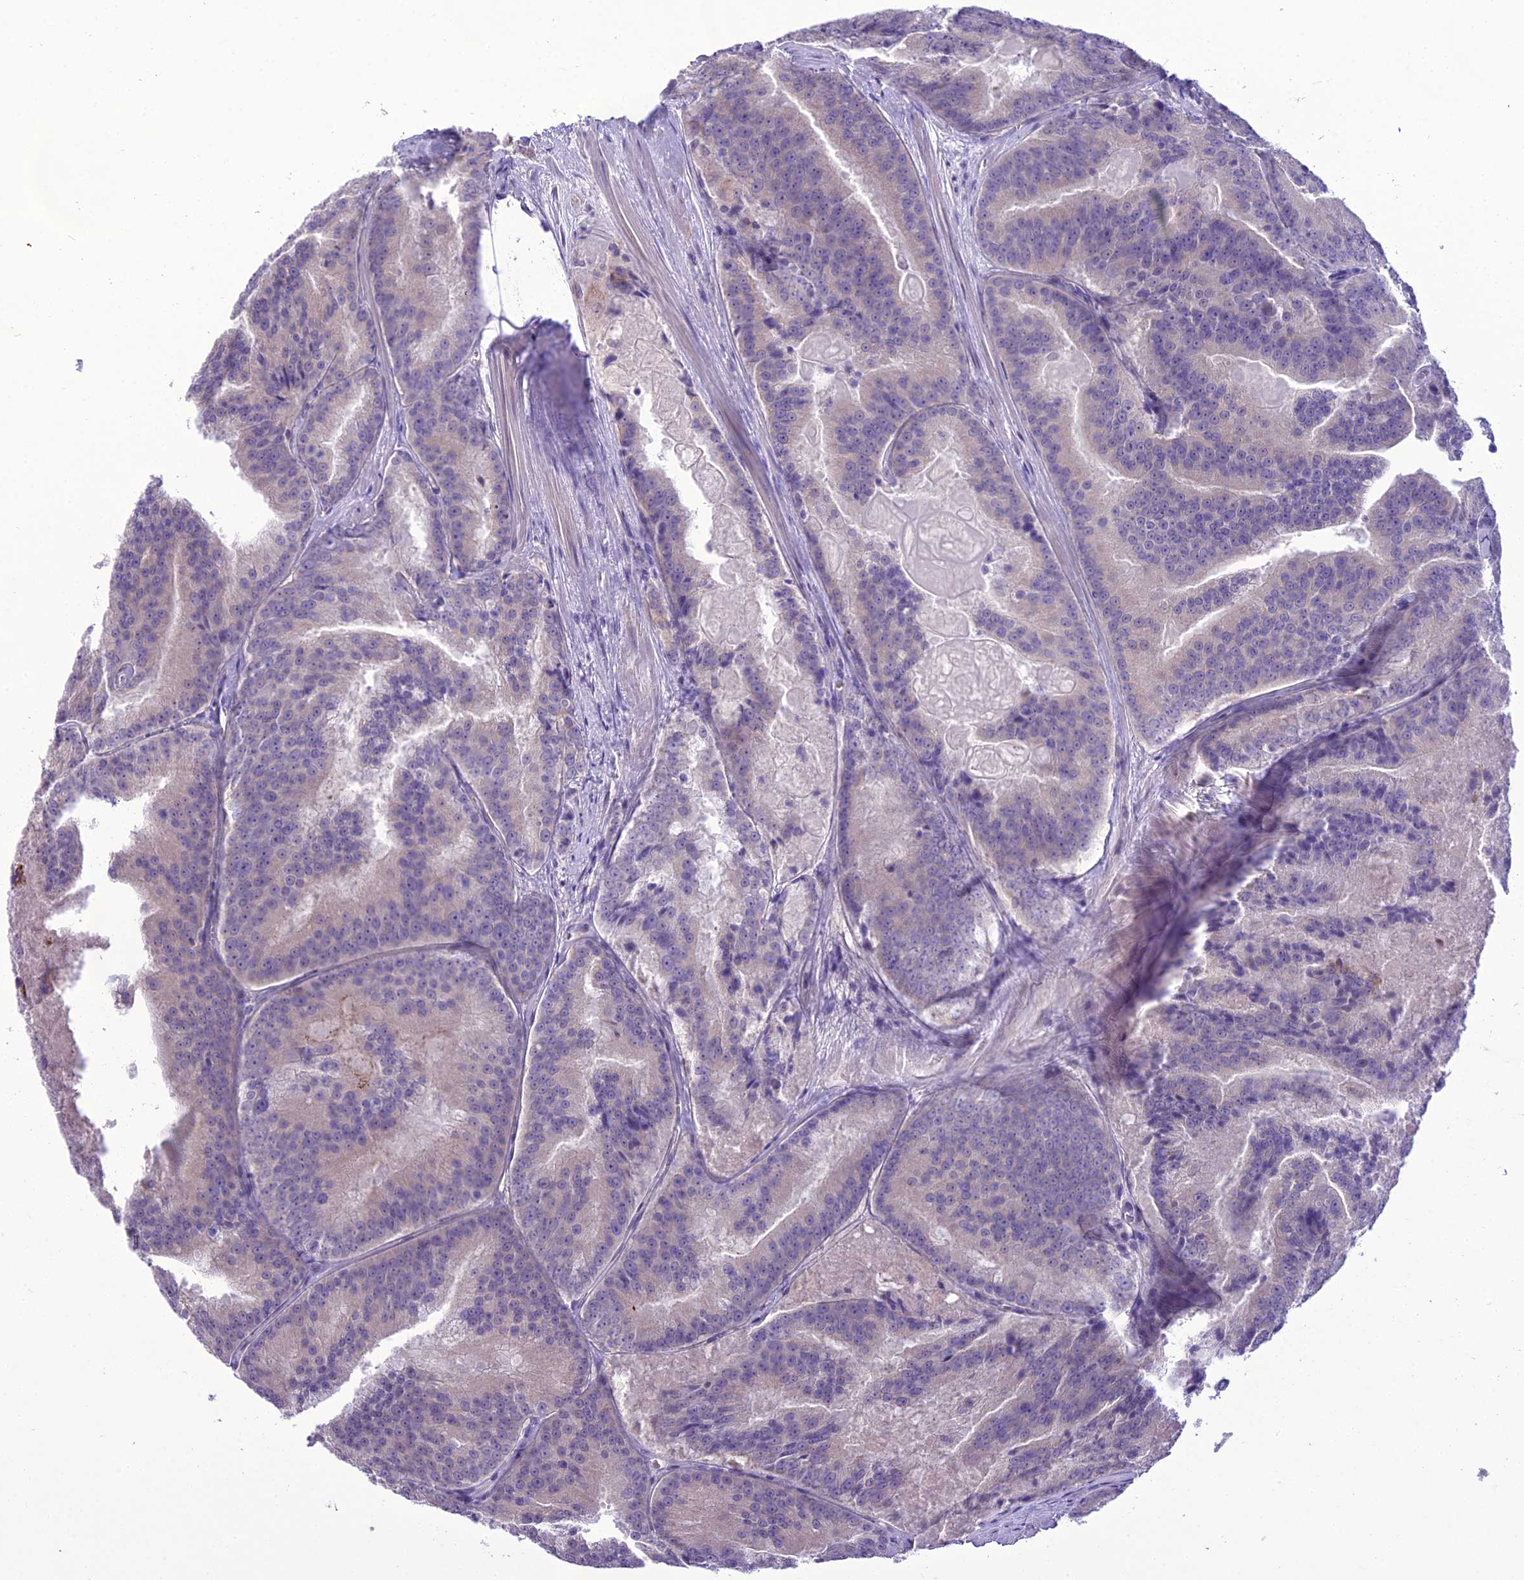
{"staining": {"intensity": "negative", "quantity": "none", "location": "none"}, "tissue": "prostate cancer", "cell_type": "Tumor cells", "image_type": "cancer", "snomed": [{"axis": "morphology", "description": "Adenocarcinoma, High grade"}, {"axis": "topography", "description": "Prostate"}], "caption": "High magnification brightfield microscopy of high-grade adenocarcinoma (prostate) stained with DAB (3,3'-diaminobenzidine) (brown) and counterstained with hematoxylin (blue): tumor cells show no significant positivity.", "gene": "SCRT1", "patient": {"sex": "male", "age": 61}}